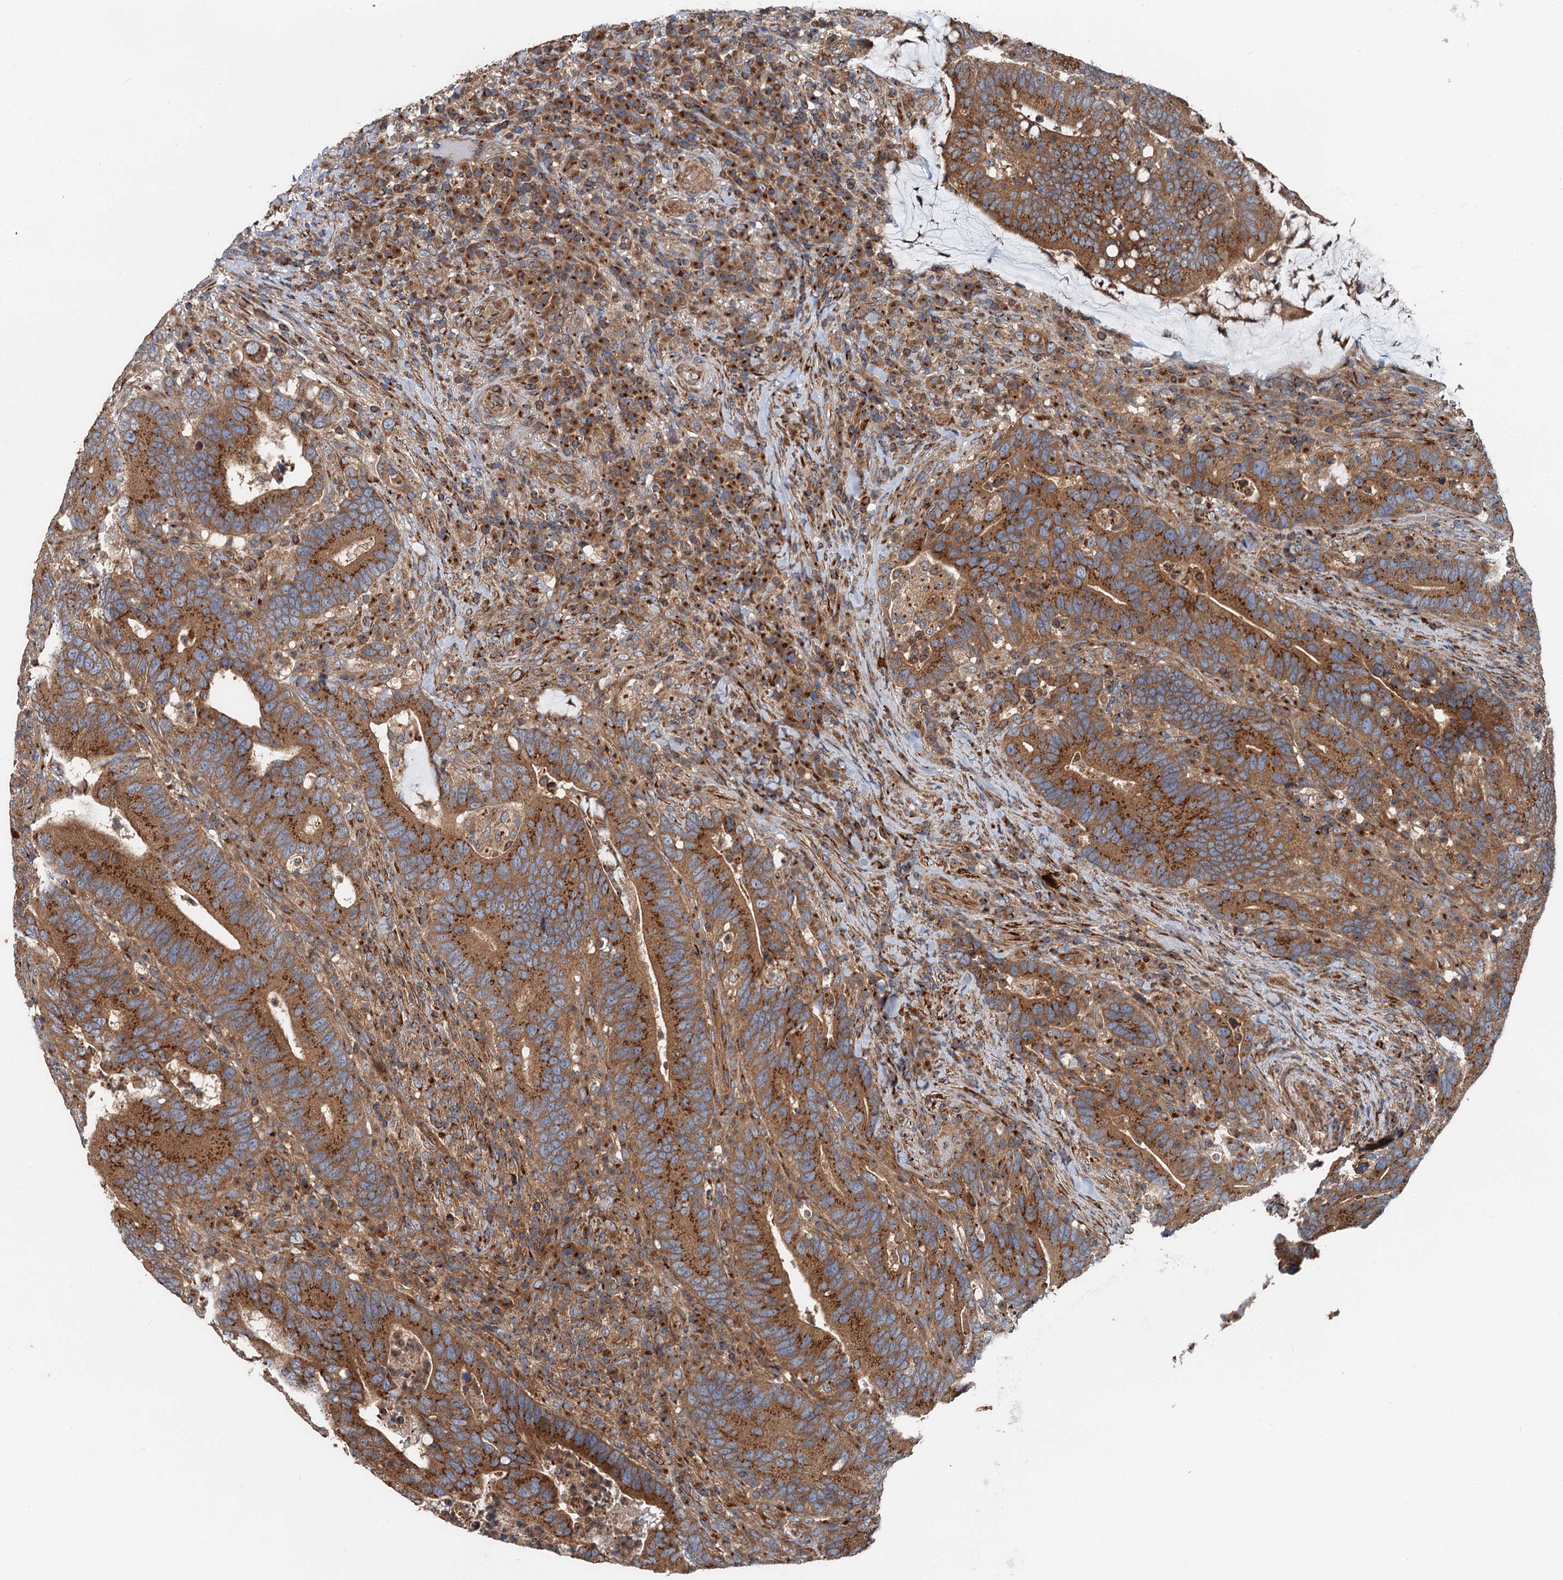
{"staining": {"intensity": "moderate", "quantity": ">75%", "location": "cytoplasmic/membranous"}, "tissue": "colorectal cancer", "cell_type": "Tumor cells", "image_type": "cancer", "snomed": [{"axis": "morphology", "description": "Adenocarcinoma, NOS"}, {"axis": "topography", "description": "Colon"}], "caption": "Colorectal cancer stained with a brown dye demonstrates moderate cytoplasmic/membranous positive expression in about >75% of tumor cells.", "gene": "ANKRD26", "patient": {"sex": "female", "age": 66}}